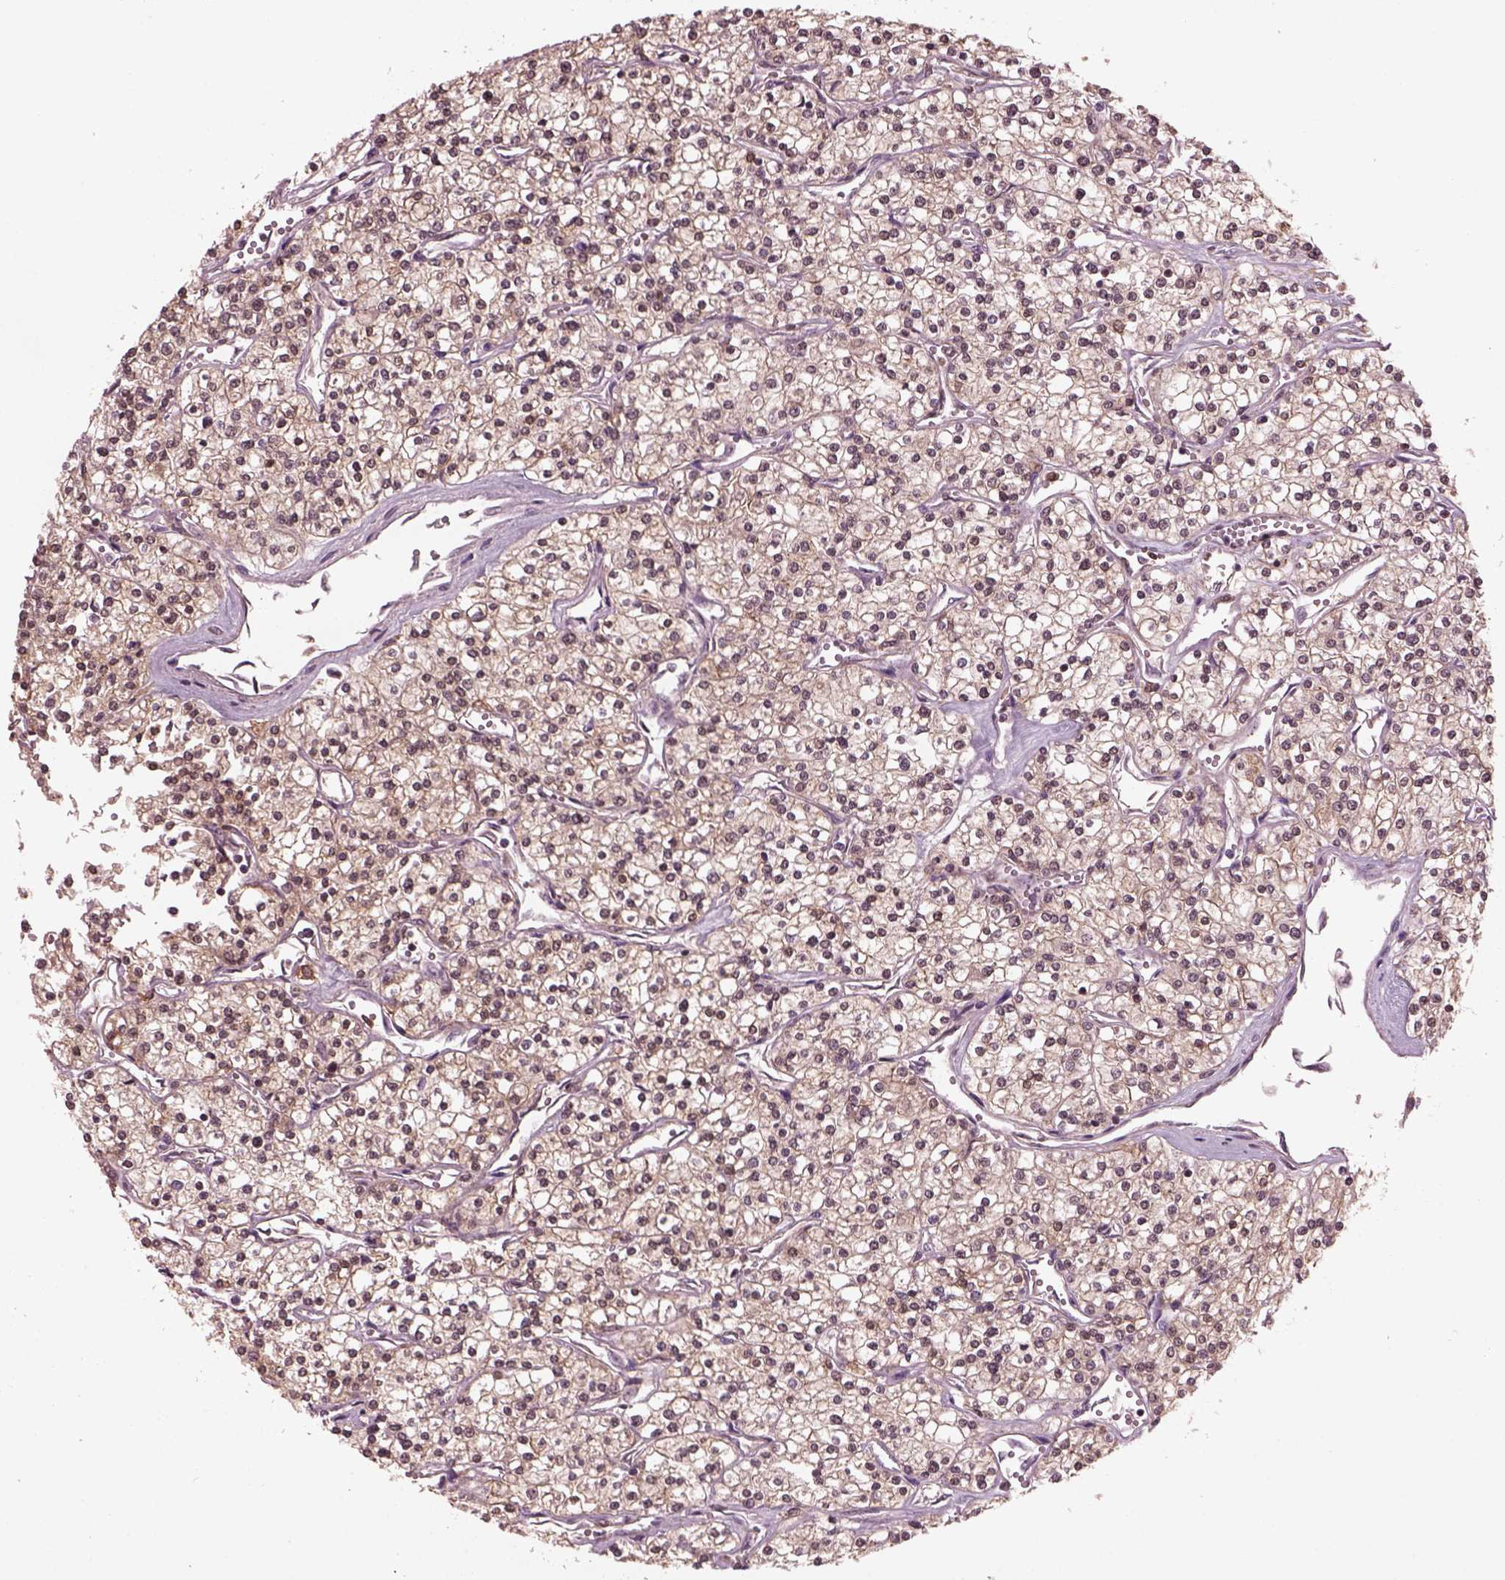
{"staining": {"intensity": "weak", "quantity": ">75%", "location": "cytoplasmic/membranous"}, "tissue": "renal cancer", "cell_type": "Tumor cells", "image_type": "cancer", "snomed": [{"axis": "morphology", "description": "Adenocarcinoma, NOS"}, {"axis": "topography", "description": "Kidney"}], "caption": "A photomicrograph showing weak cytoplasmic/membranous staining in about >75% of tumor cells in renal cancer, as visualized by brown immunohistochemical staining.", "gene": "SRI", "patient": {"sex": "male", "age": 80}}